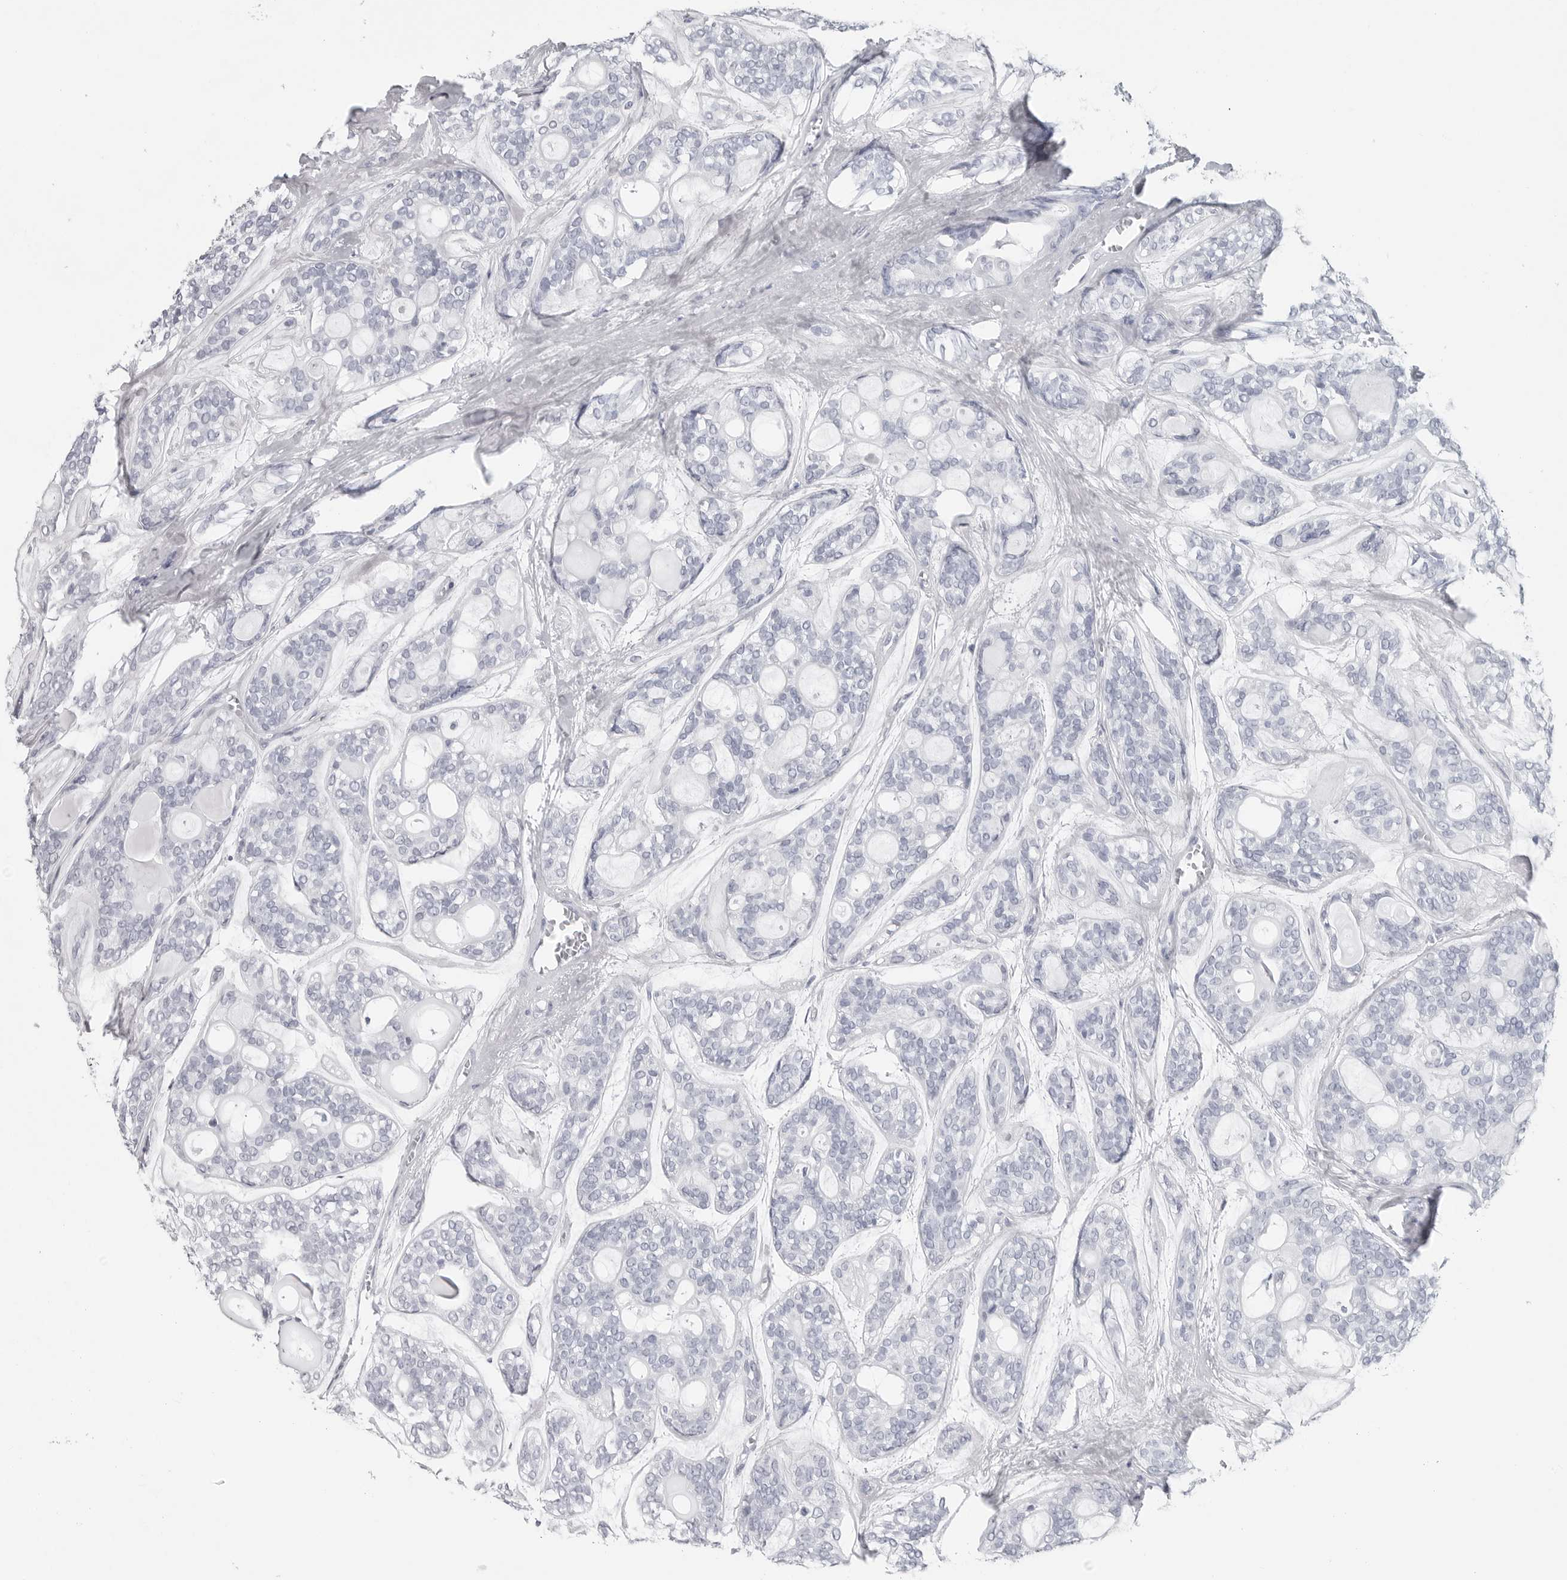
{"staining": {"intensity": "negative", "quantity": "none", "location": "none"}, "tissue": "head and neck cancer", "cell_type": "Tumor cells", "image_type": "cancer", "snomed": [{"axis": "morphology", "description": "Adenocarcinoma, NOS"}, {"axis": "topography", "description": "Head-Neck"}], "caption": "There is no significant positivity in tumor cells of head and neck cancer.", "gene": "CSH1", "patient": {"sex": "male", "age": 66}}